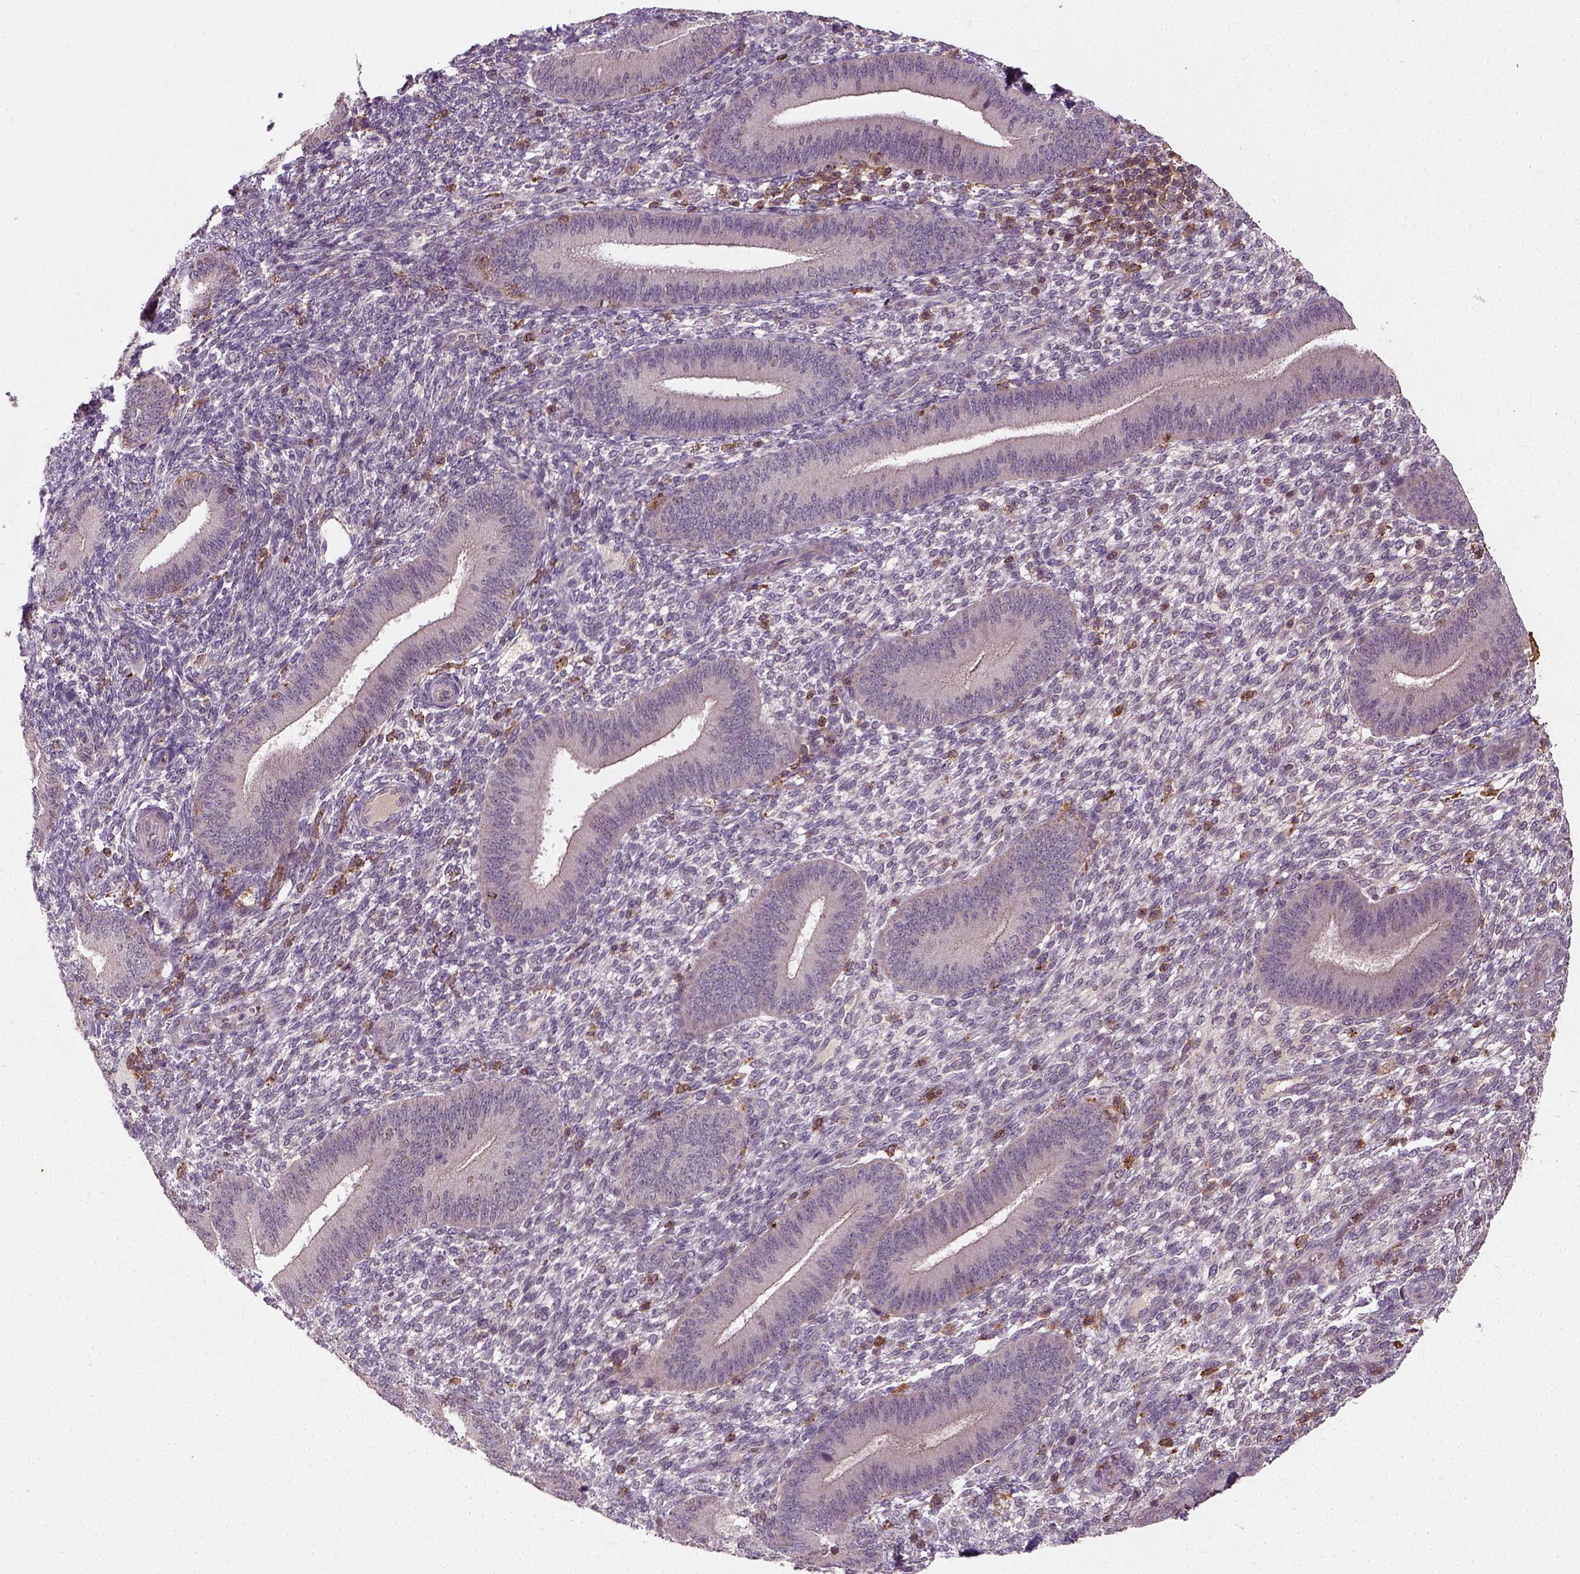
{"staining": {"intensity": "negative", "quantity": "none", "location": "none"}, "tissue": "endometrium", "cell_type": "Cells in endometrial stroma", "image_type": "normal", "snomed": [{"axis": "morphology", "description": "Normal tissue, NOS"}, {"axis": "topography", "description": "Endometrium"}], "caption": "Human endometrium stained for a protein using immunohistochemistry exhibits no expression in cells in endometrial stroma.", "gene": "CAMKK1", "patient": {"sex": "female", "age": 39}}